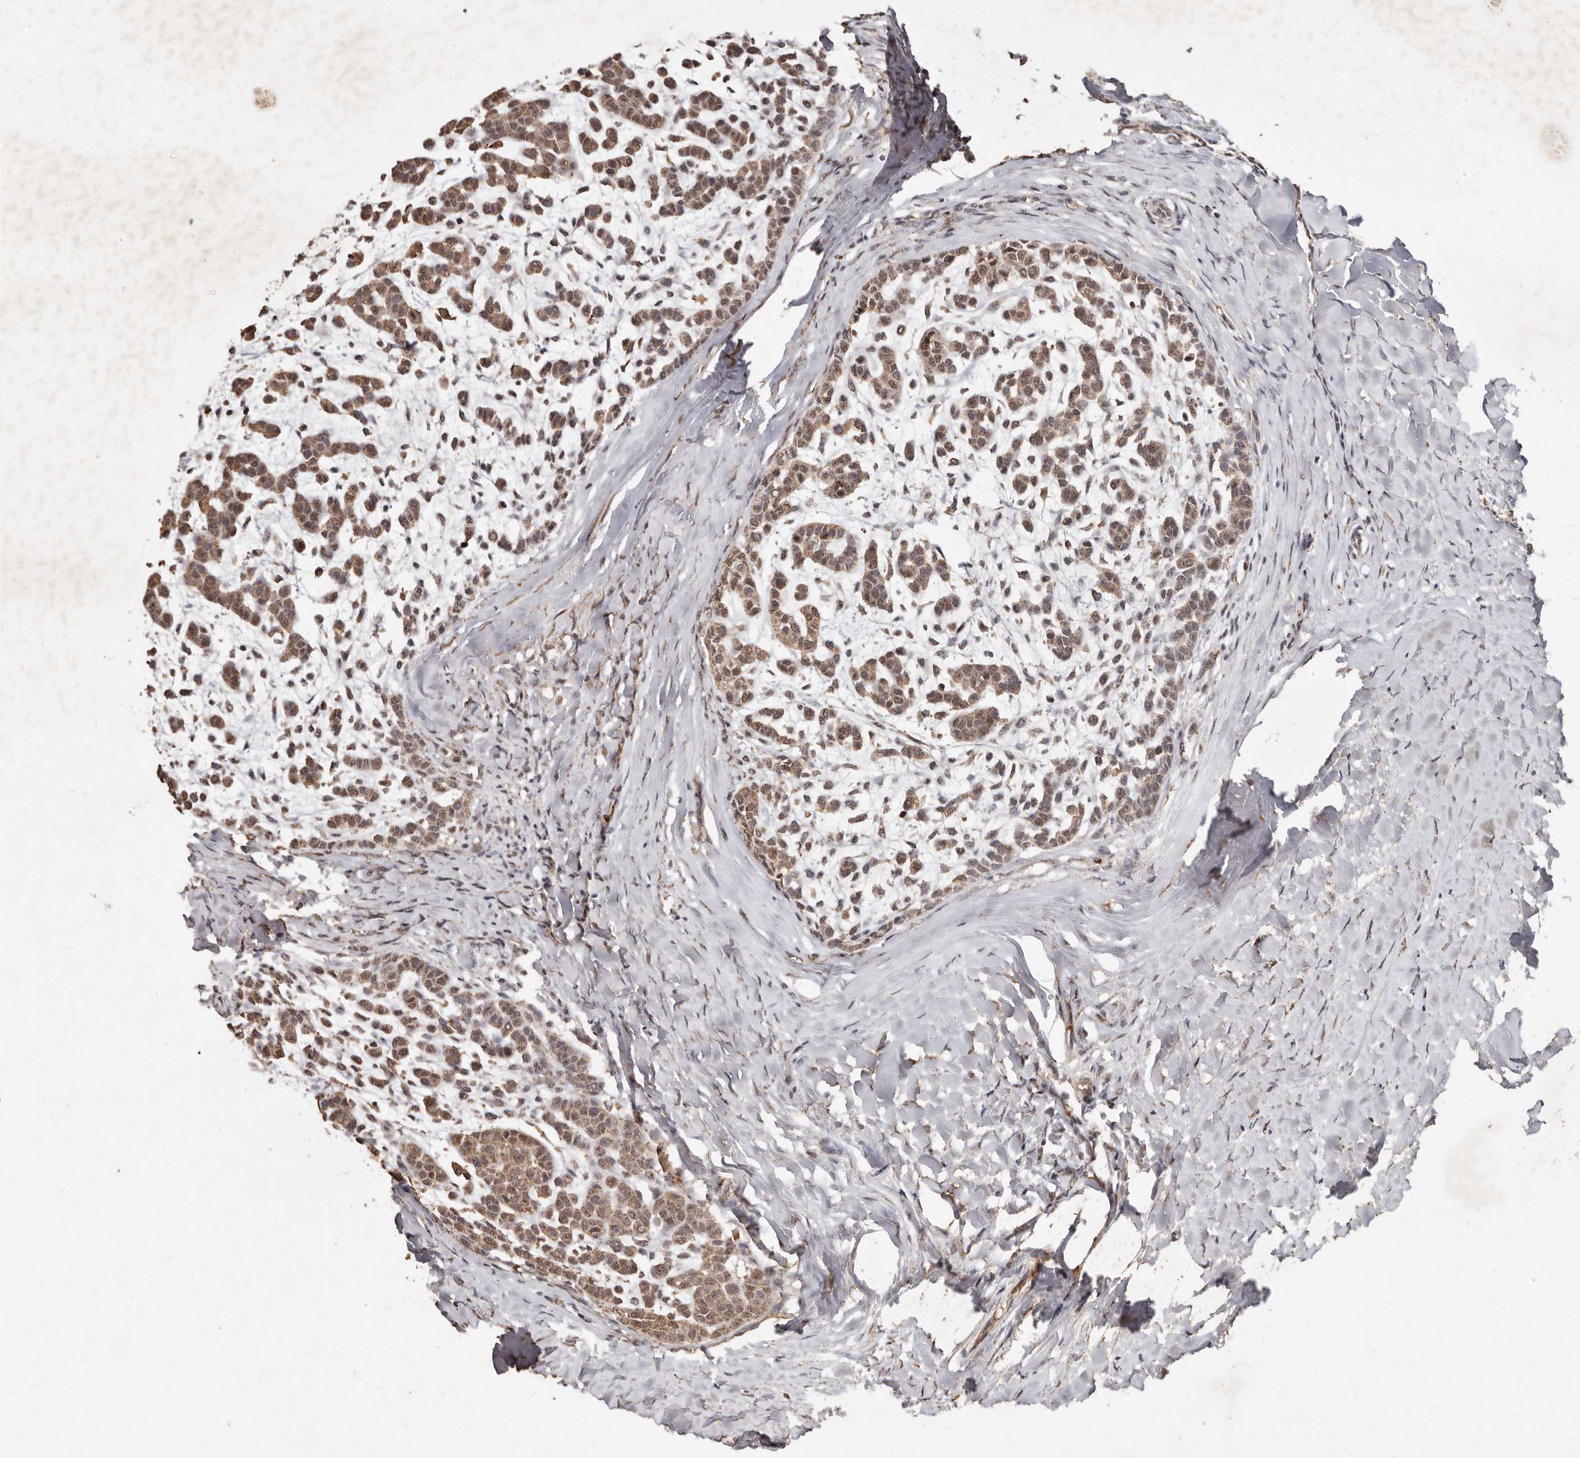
{"staining": {"intensity": "moderate", "quantity": ">75%", "location": "cytoplasmic/membranous"}, "tissue": "head and neck cancer", "cell_type": "Tumor cells", "image_type": "cancer", "snomed": [{"axis": "morphology", "description": "Adenocarcinoma, NOS"}, {"axis": "morphology", "description": "Adenoma, NOS"}, {"axis": "topography", "description": "Head-Neck"}], "caption": "This histopathology image reveals adenoma (head and neck) stained with immunohistochemistry (IHC) to label a protein in brown. The cytoplasmic/membranous of tumor cells show moderate positivity for the protein. Nuclei are counter-stained blue.", "gene": "GRAMD2A", "patient": {"sex": "female", "age": 55}}